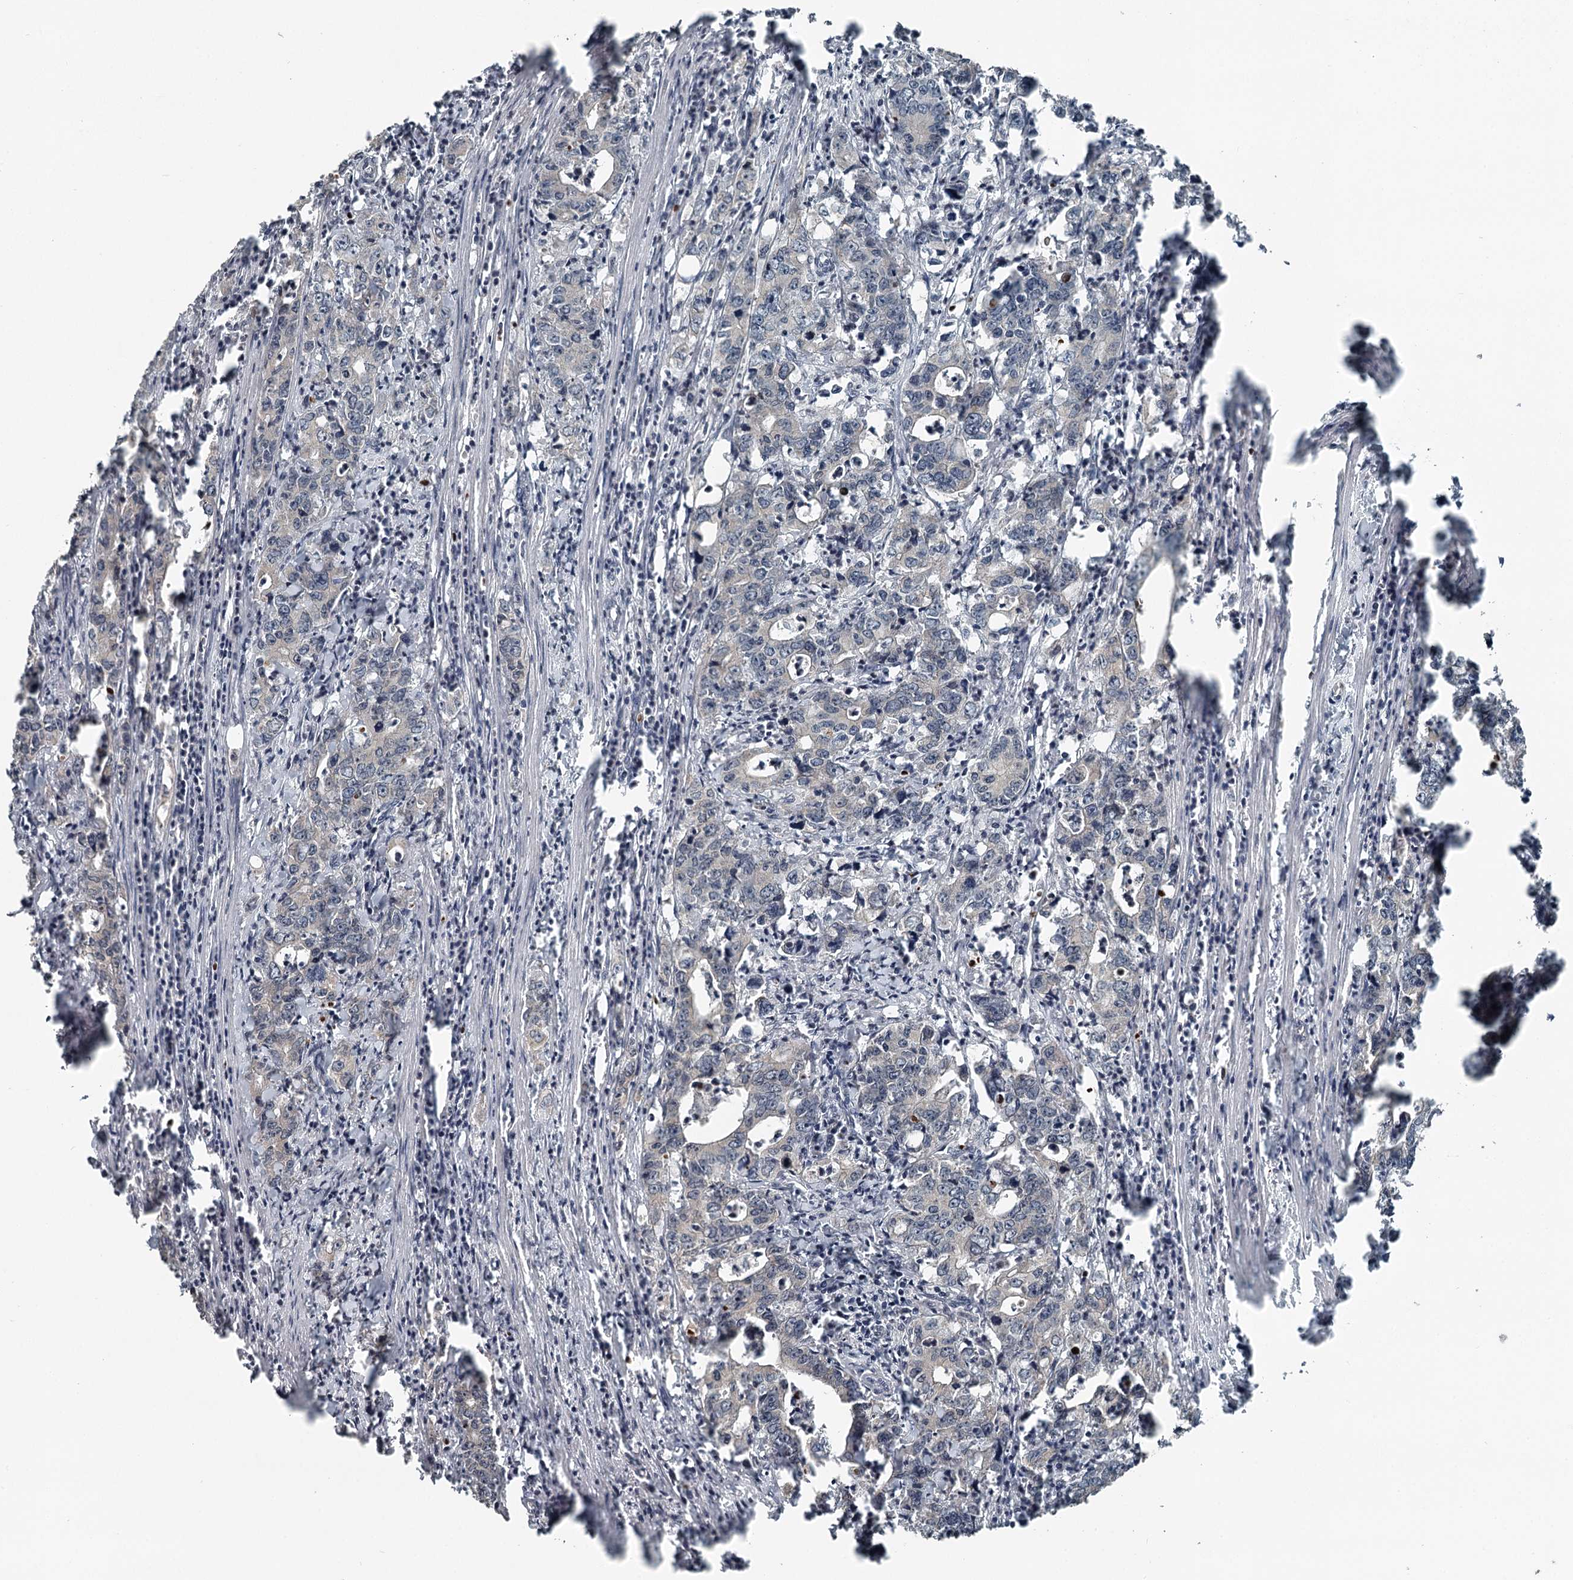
{"staining": {"intensity": "negative", "quantity": "none", "location": "none"}, "tissue": "colorectal cancer", "cell_type": "Tumor cells", "image_type": "cancer", "snomed": [{"axis": "morphology", "description": "Adenocarcinoma, NOS"}, {"axis": "topography", "description": "Colon"}], "caption": "Protein analysis of colorectal cancer (adenocarcinoma) demonstrates no significant expression in tumor cells.", "gene": "RASSF8", "patient": {"sex": "female", "age": 75}}